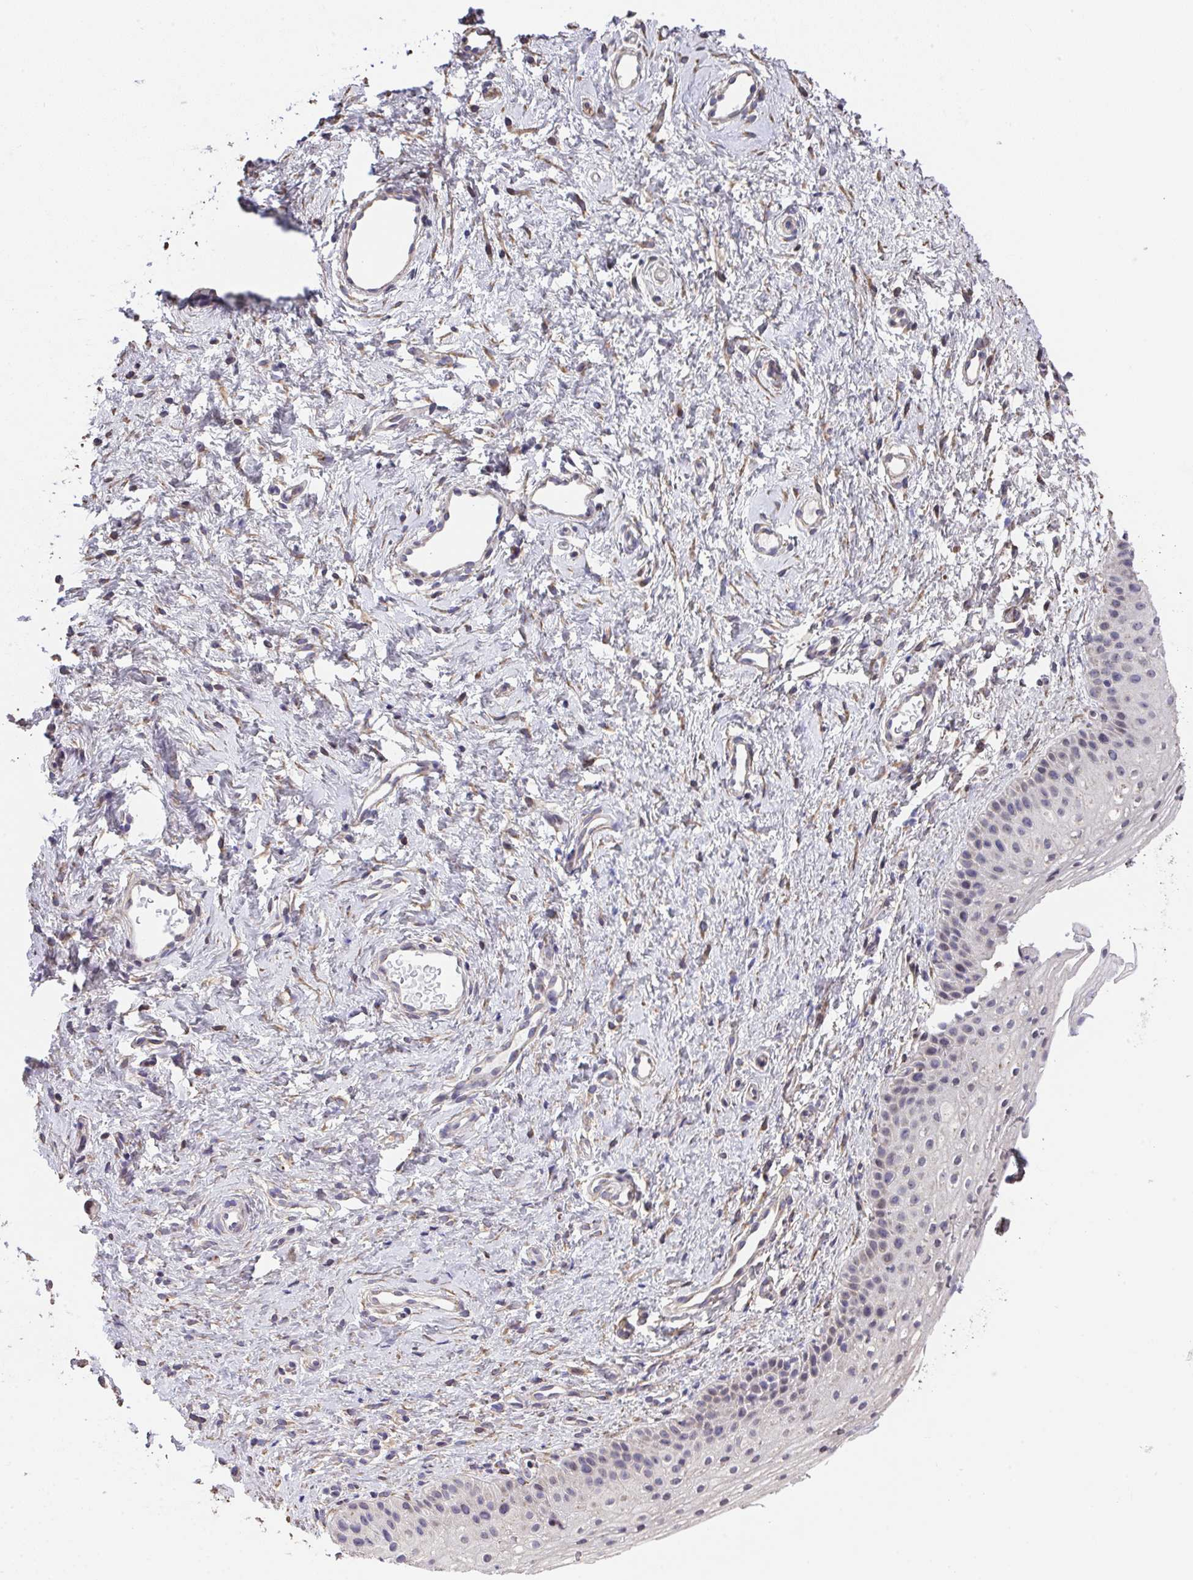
{"staining": {"intensity": "negative", "quantity": "none", "location": "none"}, "tissue": "vagina", "cell_type": "Squamous epithelial cells", "image_type": "normal", "snomed": [{"axis": "morphology", "description": "Normal tissue, NOS"}, {"axis": "topography", "description": "Vagina"}], "caption": "A photomicrograph of human vagina is negative for staining in squamous epithelial cells. The staining was performed using DAB (3,3'-diaminobenzidine) to visualize the protein expression in brown, while the nuclei were stained in blue with hematoxylin (Magnification: 20x).", "gene": "RUNDC3B", "patient": {"sex": "female", "age": 65}}